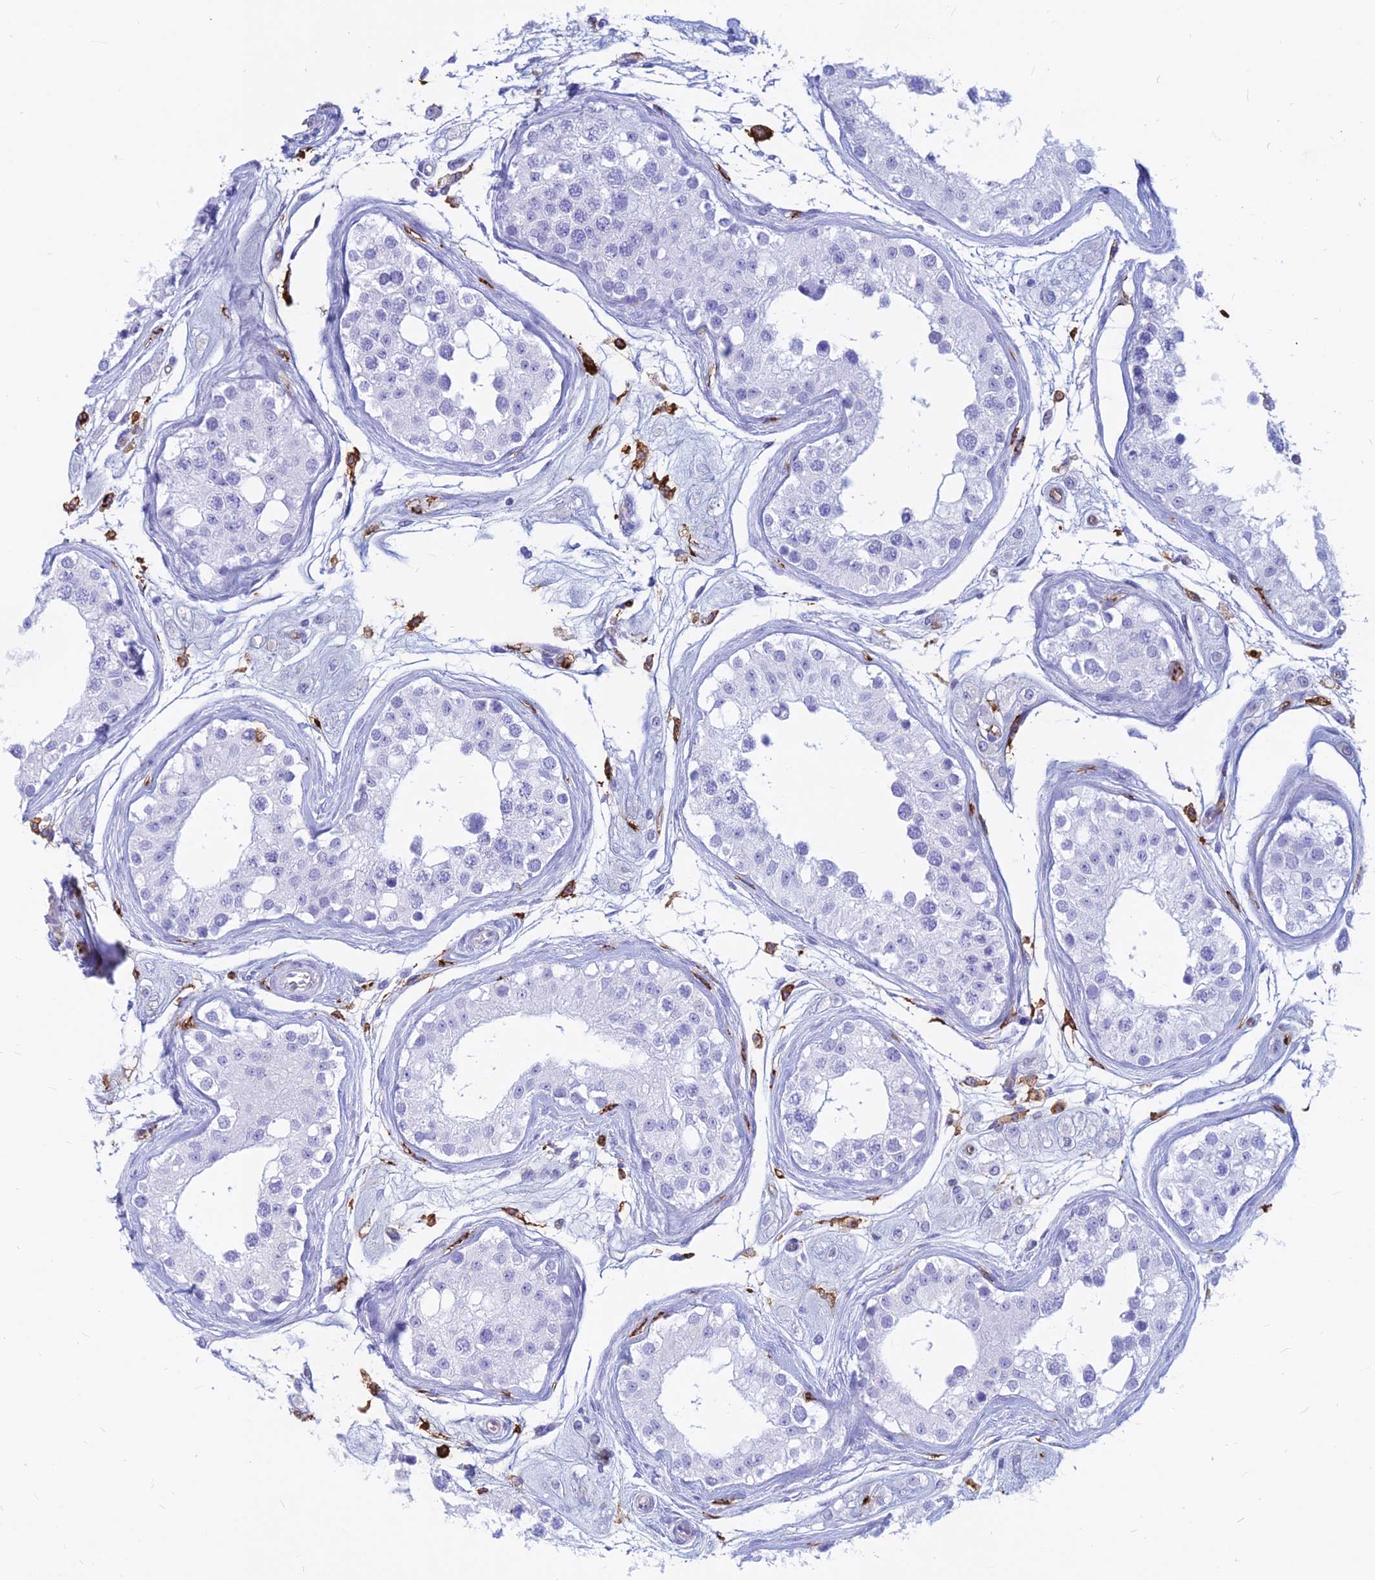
{"staining": {"intensity": "negative", "quantity": "none", "location": "none"}, "tissue": "testis", "cell_type": "Cells in seminiferous ducts", "image_type": "normal", "snomed": [{"axis": "morphology", "description": "Normal tissue, NOS"}, {"axis": "morphology", "description": "Adenocarcinoma, metastatic, NOS"}, {"axis": "topography", "description": "Testis"}], "caption": "The micrograph shows no staining of cells in seminiferous ducts in unremarkable testis. (DAB immunohistochemistry visualized using brightfield microscopy, high magnification).", "gene": "HLA", "patient": {"sex": "male", "age": 26}}